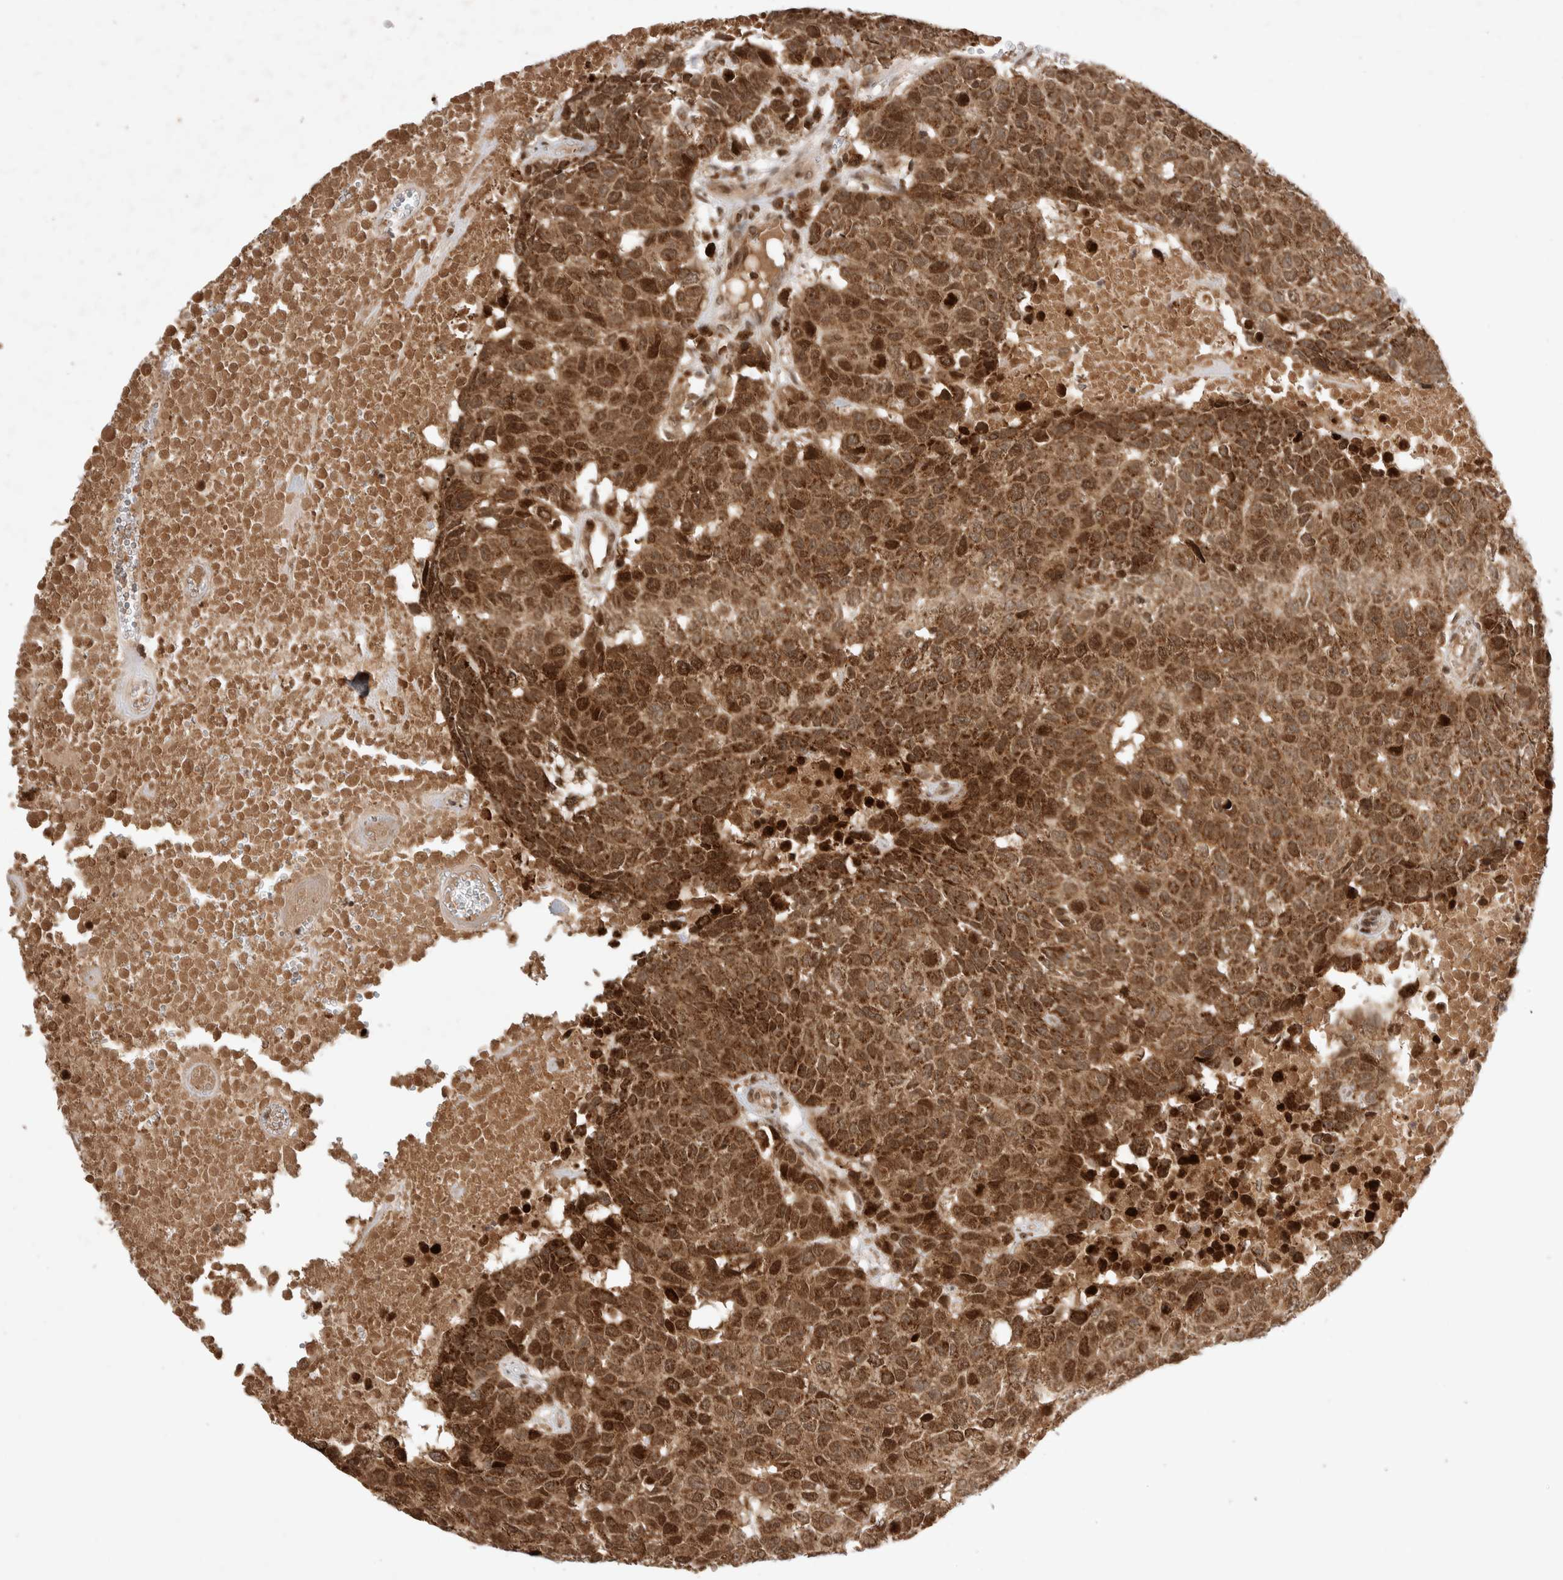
{"staining": {"intensity": "strong", "quantity": ">75%", "location": "cytoplasmic/membranous,nuclear"}, "tissue": "head and neck cancer", "cell_type": "Tumor cells", "image_type": "cancer", "snomed": [{"axis": "morphology", "description": "Squamous cell carcinoma, NOS"}, {"axis": "topography", "description": "Head-Neck"}], "caption": "The image demonstrates immunohistochemical staining of squamous cell carcinoma (head and neck). There is strong cytoplasmic/membranous and nuclear positivity is appreciated in about >75% of tumor cells.", "gene": "FAM221A", "patient": {"sex": "male", "age": 66}}